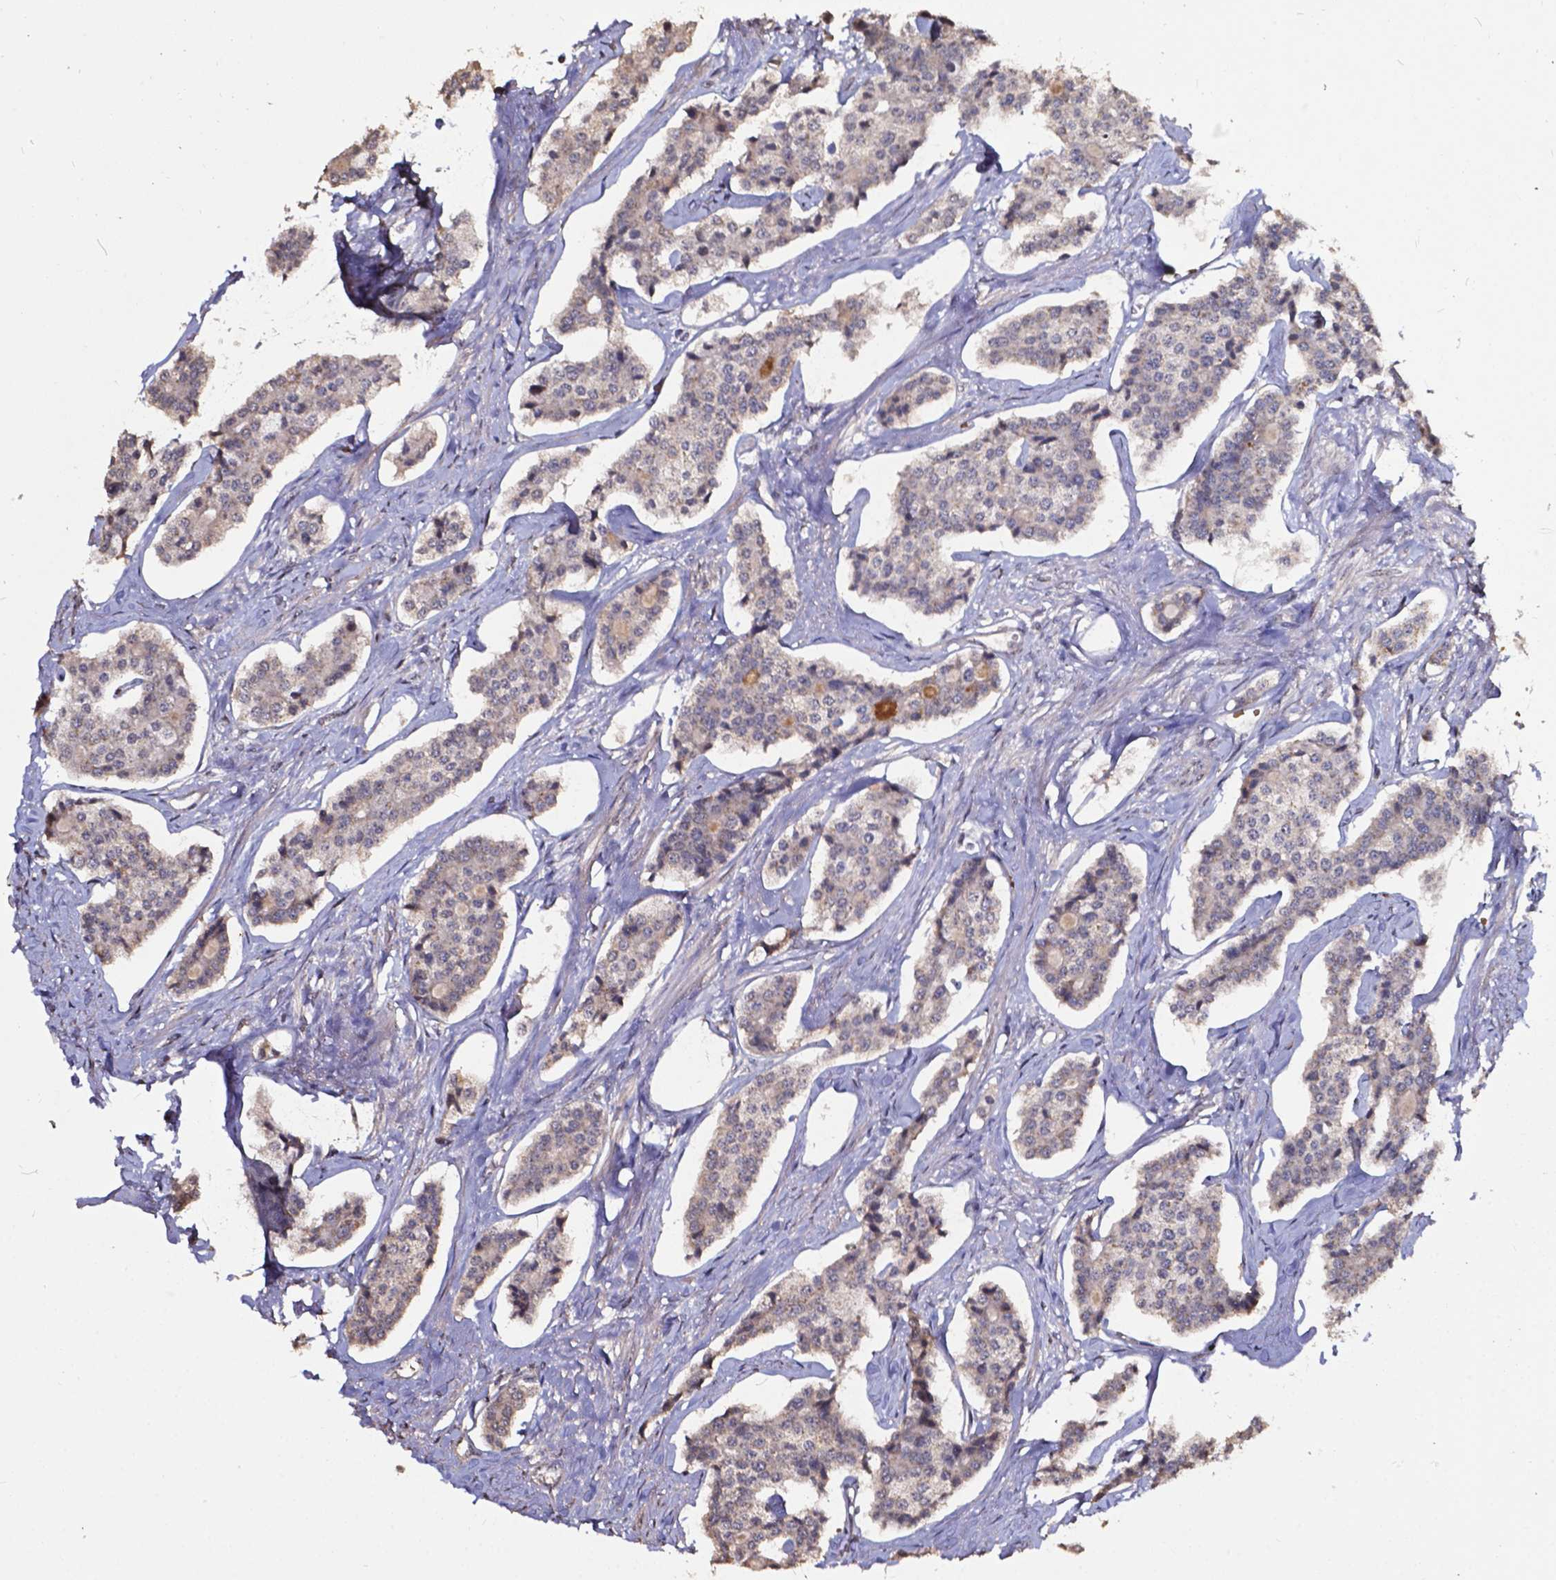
{"staining": {"intensity": "negative", "quantity": "none", "location": "none"}, "tissue": "carcinoid", "cell_type": "Tumor cells", "image_type": "cancer", "snomed": [{"axis": "morphology", "description": "Carcinoid, malignant, NOS"}, {"axis": "topography", "description": "Small intestine"}], "caption": "Immunohistochemistry of human carcinoid exhibits no expression in tumor cells.", "gene": "GLRA2", "patient": {"sex": "female", "age": 65}}